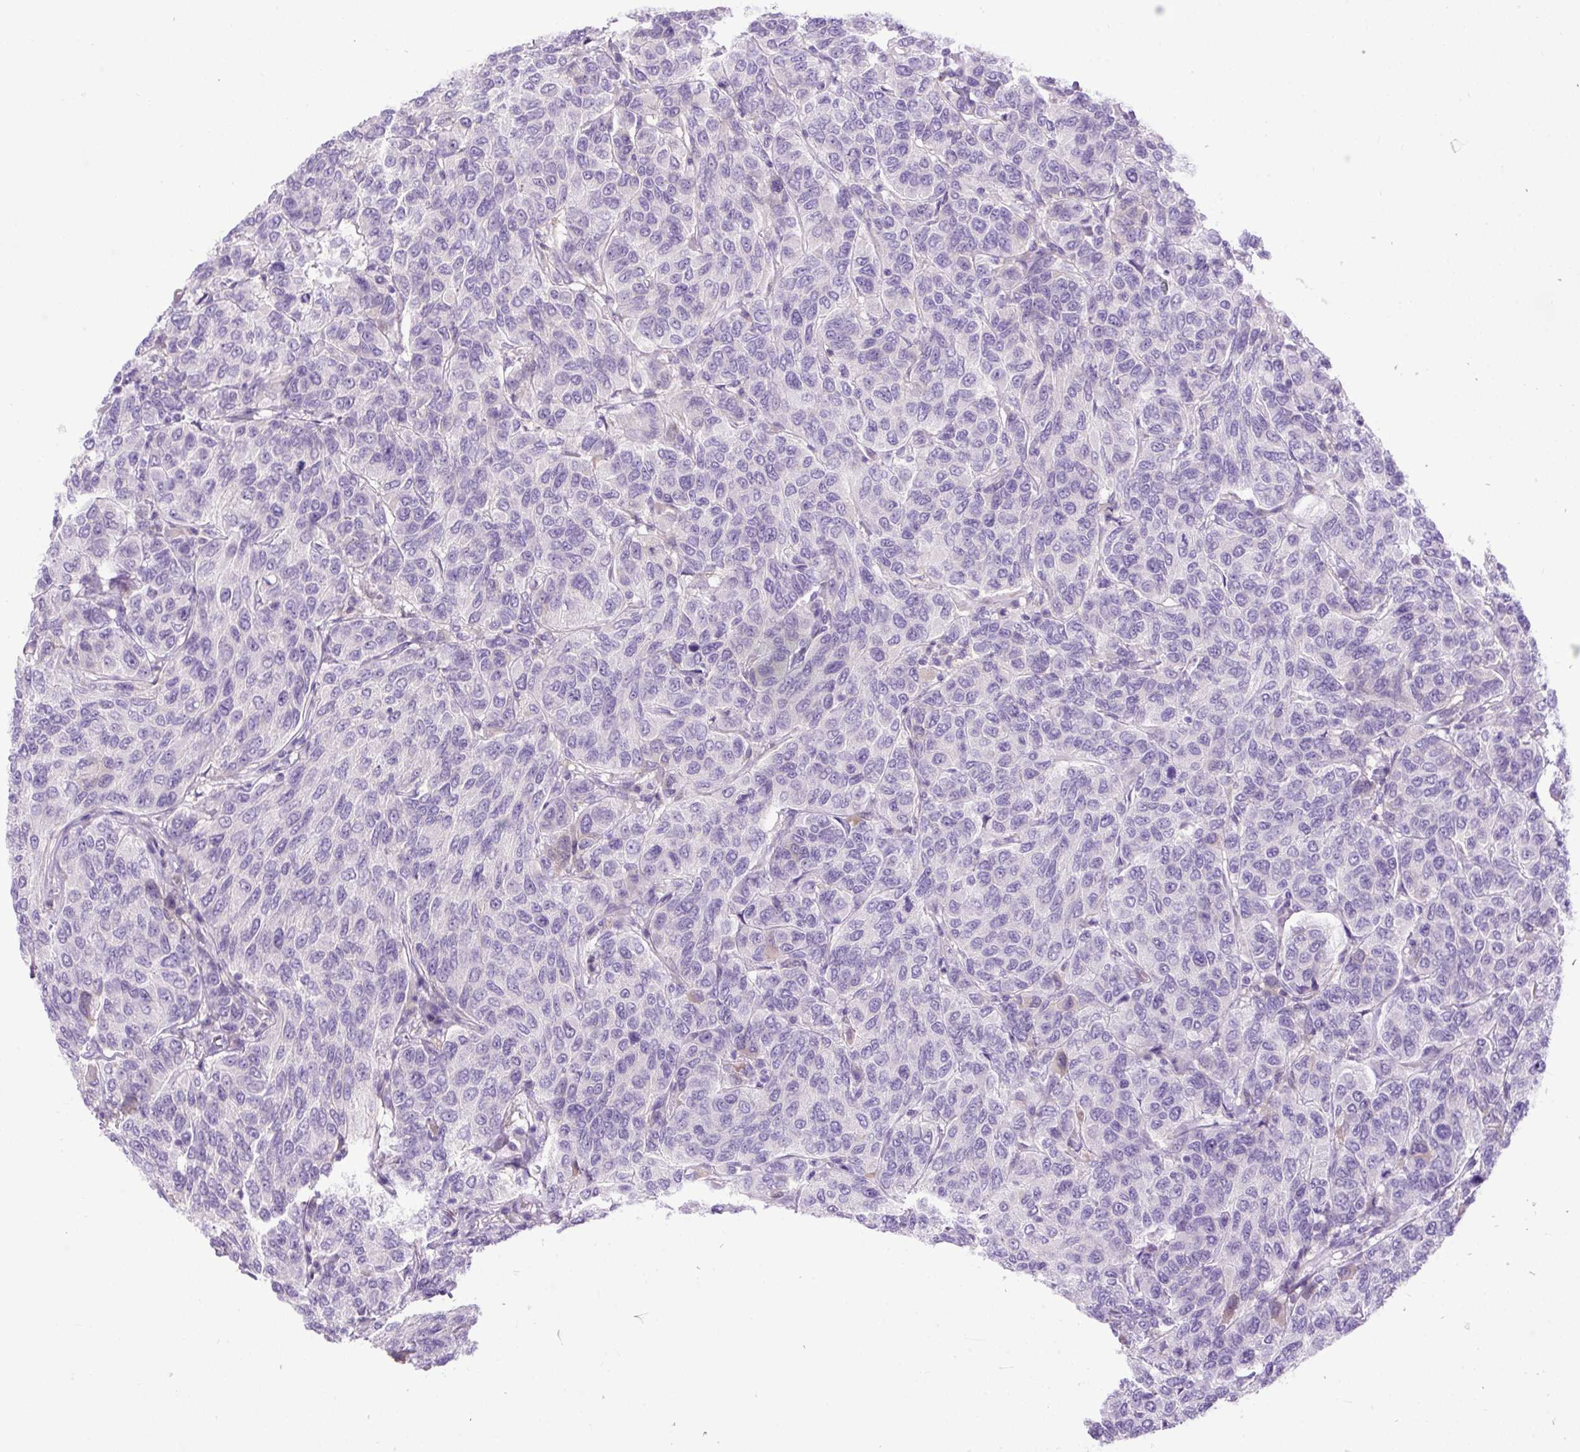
{"staining": {"intensity": "negative", "quantity": "none", "location": "none"}, "tissue": "breast cancer", "cell_type": "Tumor cells", "image_type": "cancer", "snomed": [{"axis": "morphology", "description": "Duct carcinoma"}, {"axis": "topography", "description": "Breast"}], "caption": "This is an immunohistochemistry (IHC) photomicrograph of human breast cancer (invasive ductal carcinoma). There is no staining in tumor cells.", "gene": "SPTBN5", "patient": {"sex": "female", "age": 55}}